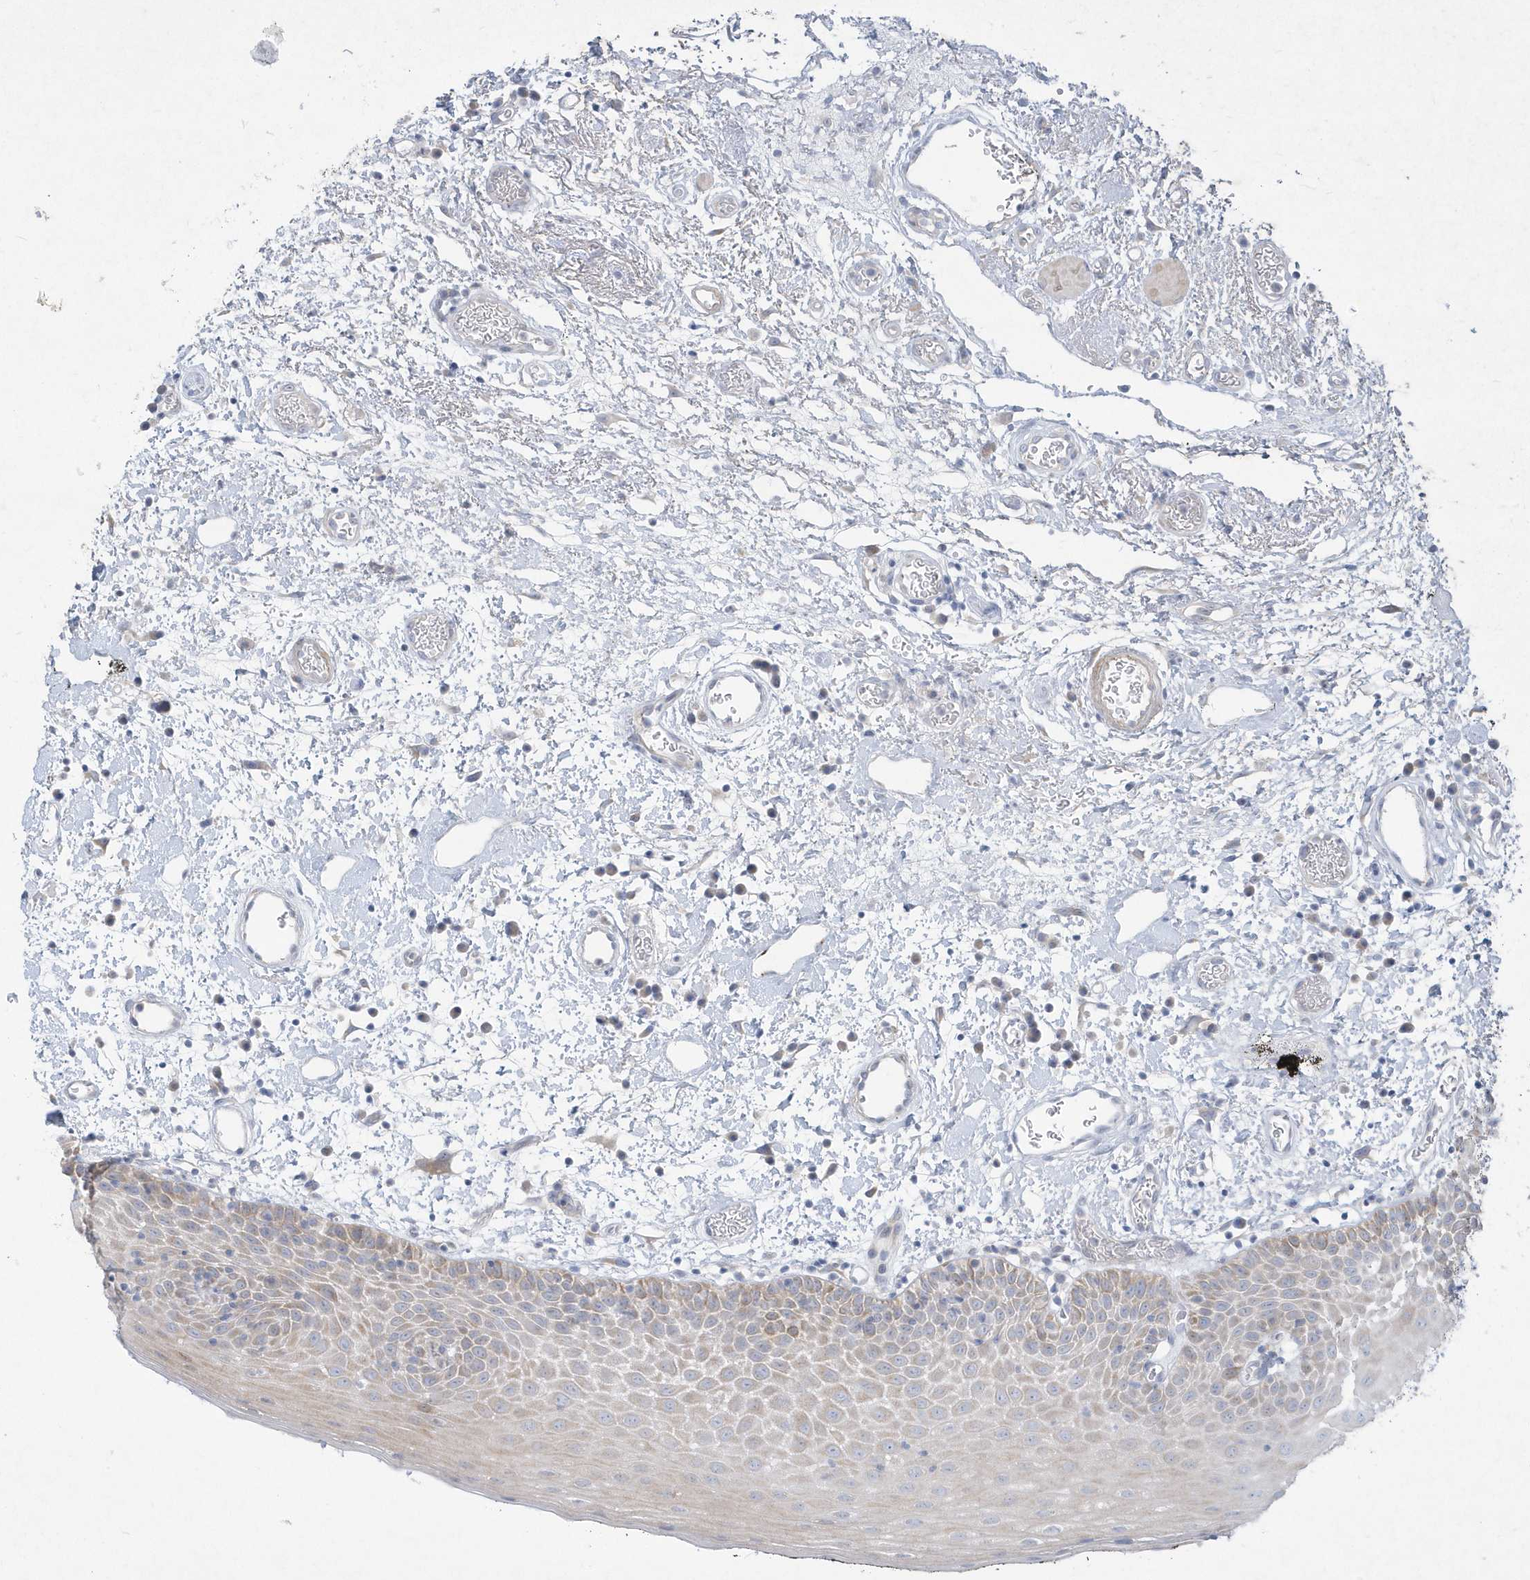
{"staining": {"intensity": "weak", "quantity": "<25%", "location": "cytoplasmic/membranous"}, "tissue": "oral mucosa", "cell_type": "Squamous epithelial cells", "image_type": "normal", "snomed": [{"axis": "morphology", "description": "Normal tissue, NOS"}, {"axis": "topography", "description": "Oral tissue"}], "caption": "A micrograph of oral mucosa stained for a protein demonstrates no brown staining in squamous epithelial cells.", "gene": "LARS1", "patient": {"sex": "male", "age": 74}}